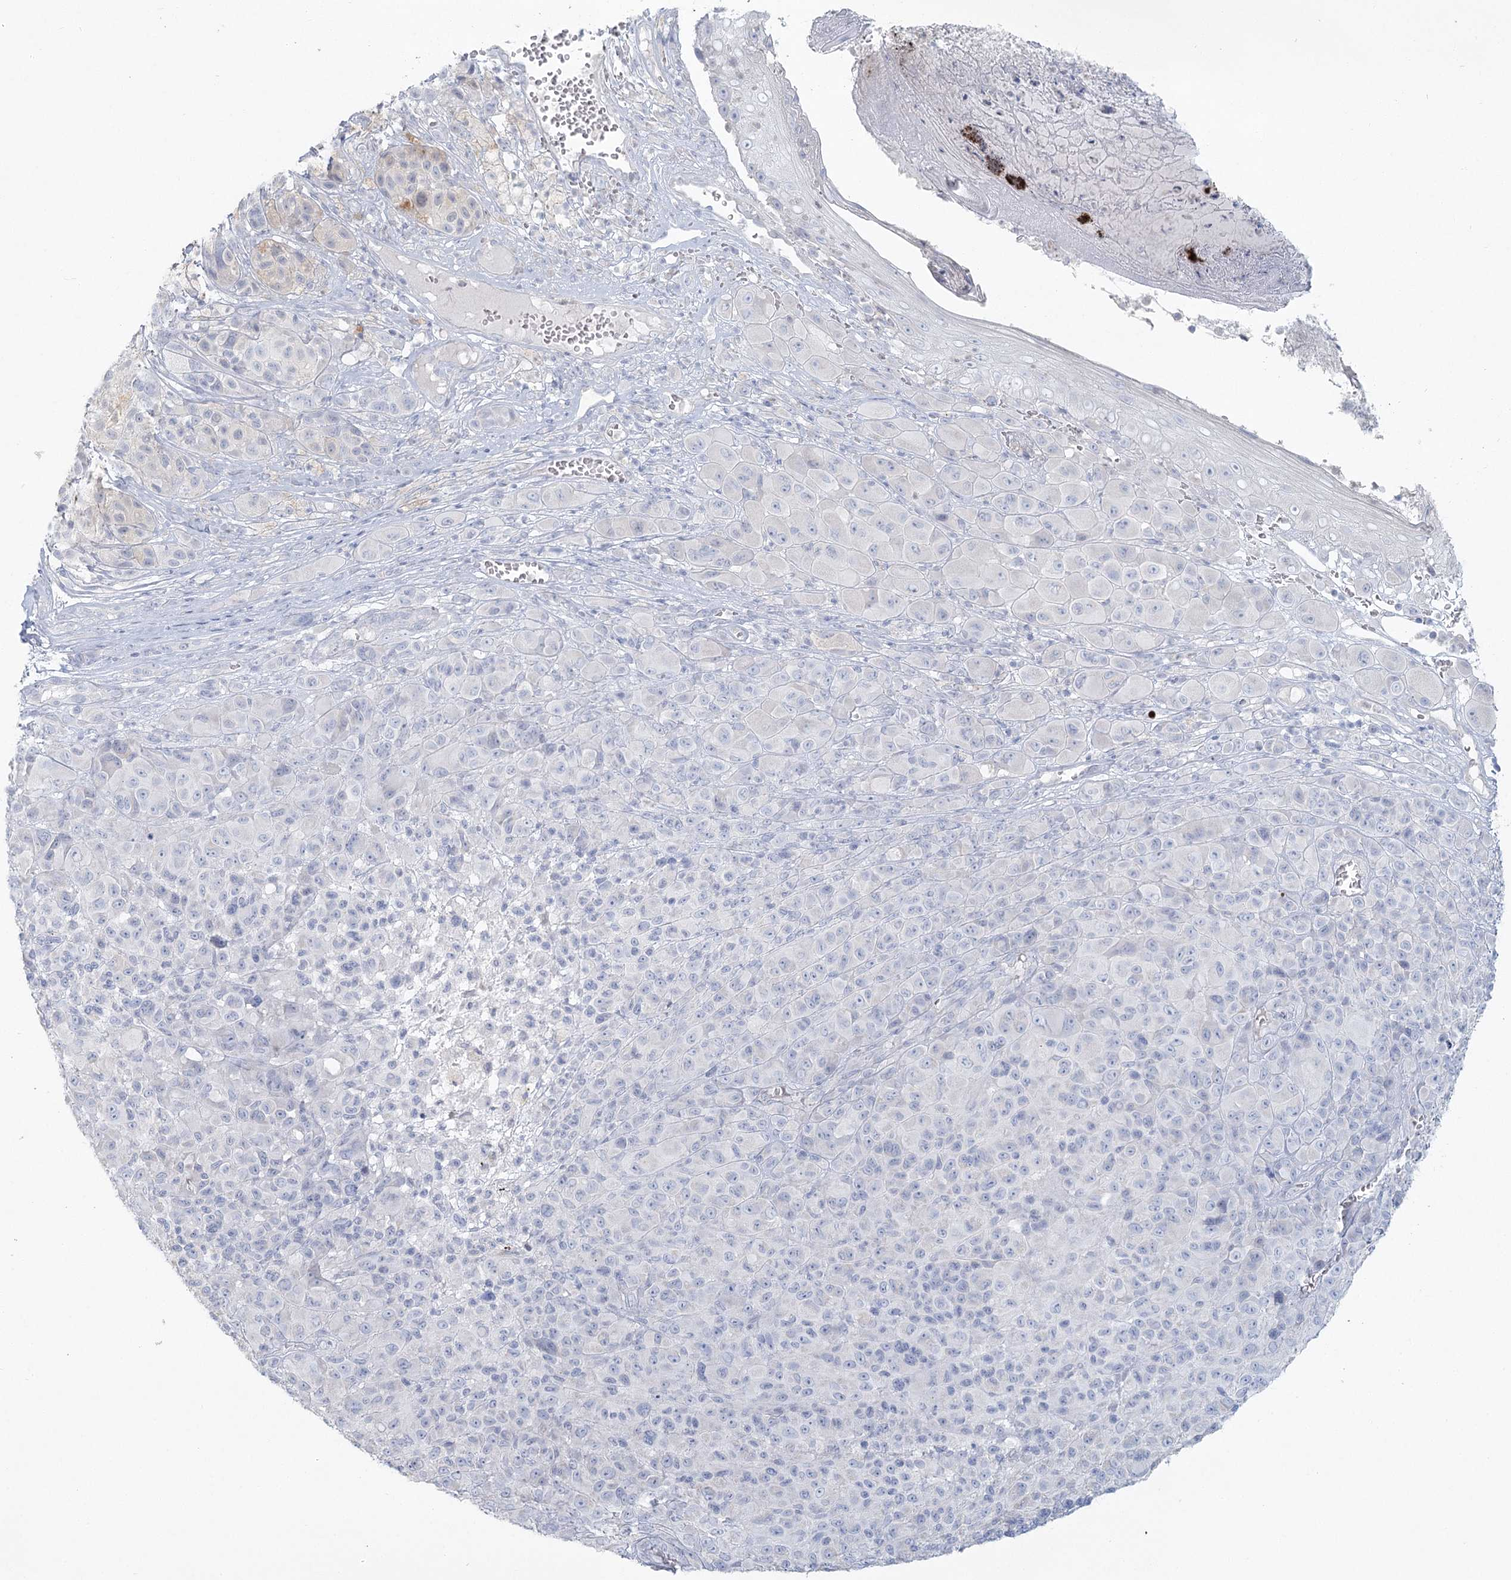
{"staining": {"intensity": "negative", "quantity": "none", "location": "none"}, "tissue": "melanoma", "cell_type": "Tumor cells", "image_type": "cancer", "snomed": [{"axis": "morphology", "description": "Malignant melanoma, NOS"}, {"axis": "topography", "description": "Skin of trunk"}], "caption": "A photomicrograph of human melanoma is negative for staining in tumor cells.", "gene": "LRP2BP", "patient": {"sex": "male", "age": 71}}